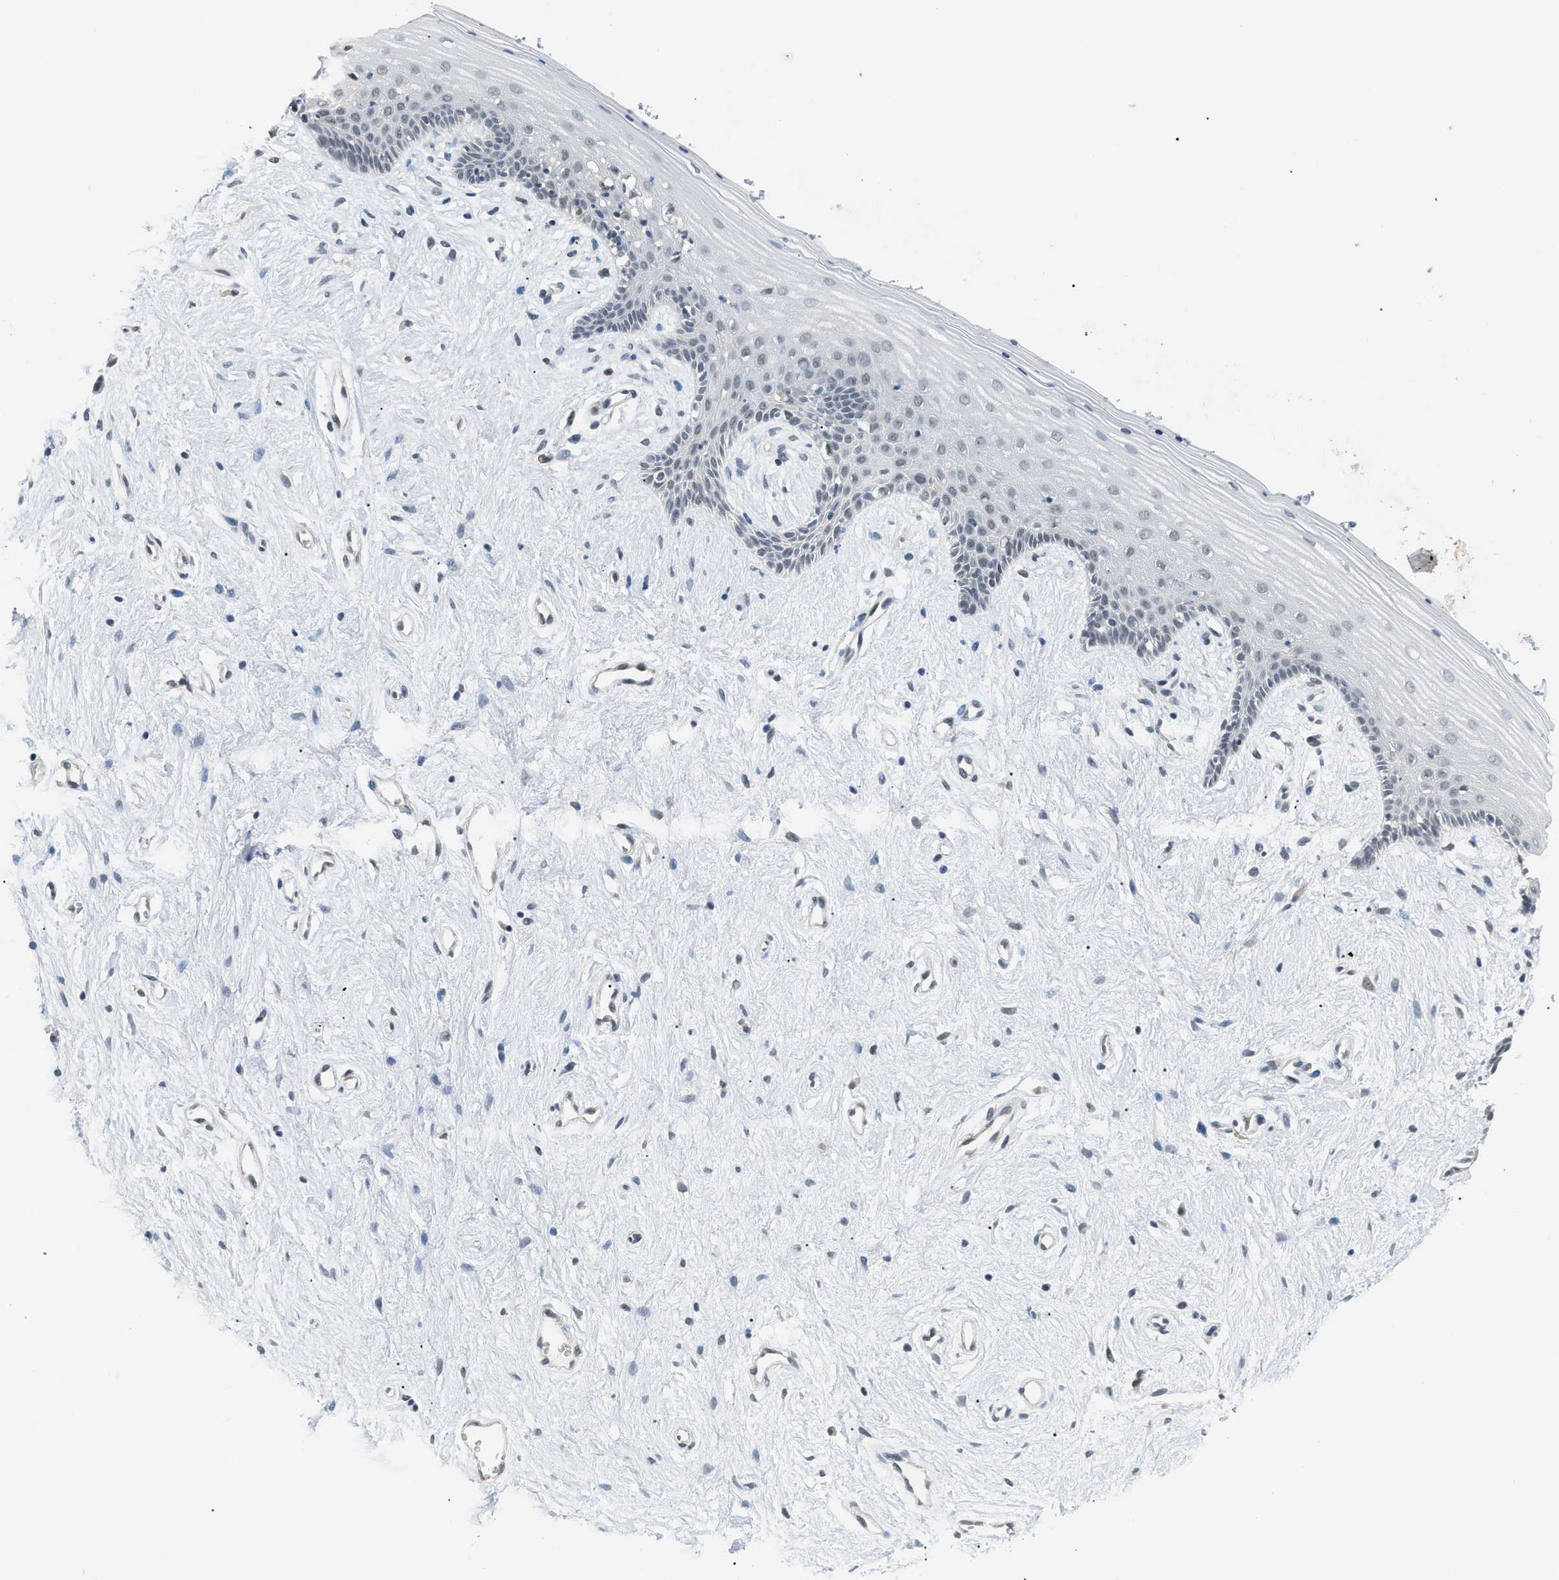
{"staining": {"intensity": "weak", "quantity": "<25%", "location": "nuclear"}, "tissue": "vagina", "cell_type": "Squamous epithelial cells", "image_type": "normal", "snomed": [{"axis": "morphology", "description": "Normal tissue, NOS"}, {"axis": "topography", "description": "Vagina"}], "caption": "Immunohistochemistry (IHC) histopathology image of unremarkable vagina: human vagina stained with DAB (3,3'-diaminobenzidine) displays no significant protein staining in squamous epithelial cells. Brightfield microscopy of immunohistochemistry stained with DAB (brown) and hematoxylin (blue), captured at high magnification.", "gene": "MZF1", "patient": {"sex": "female", "age": 44}}